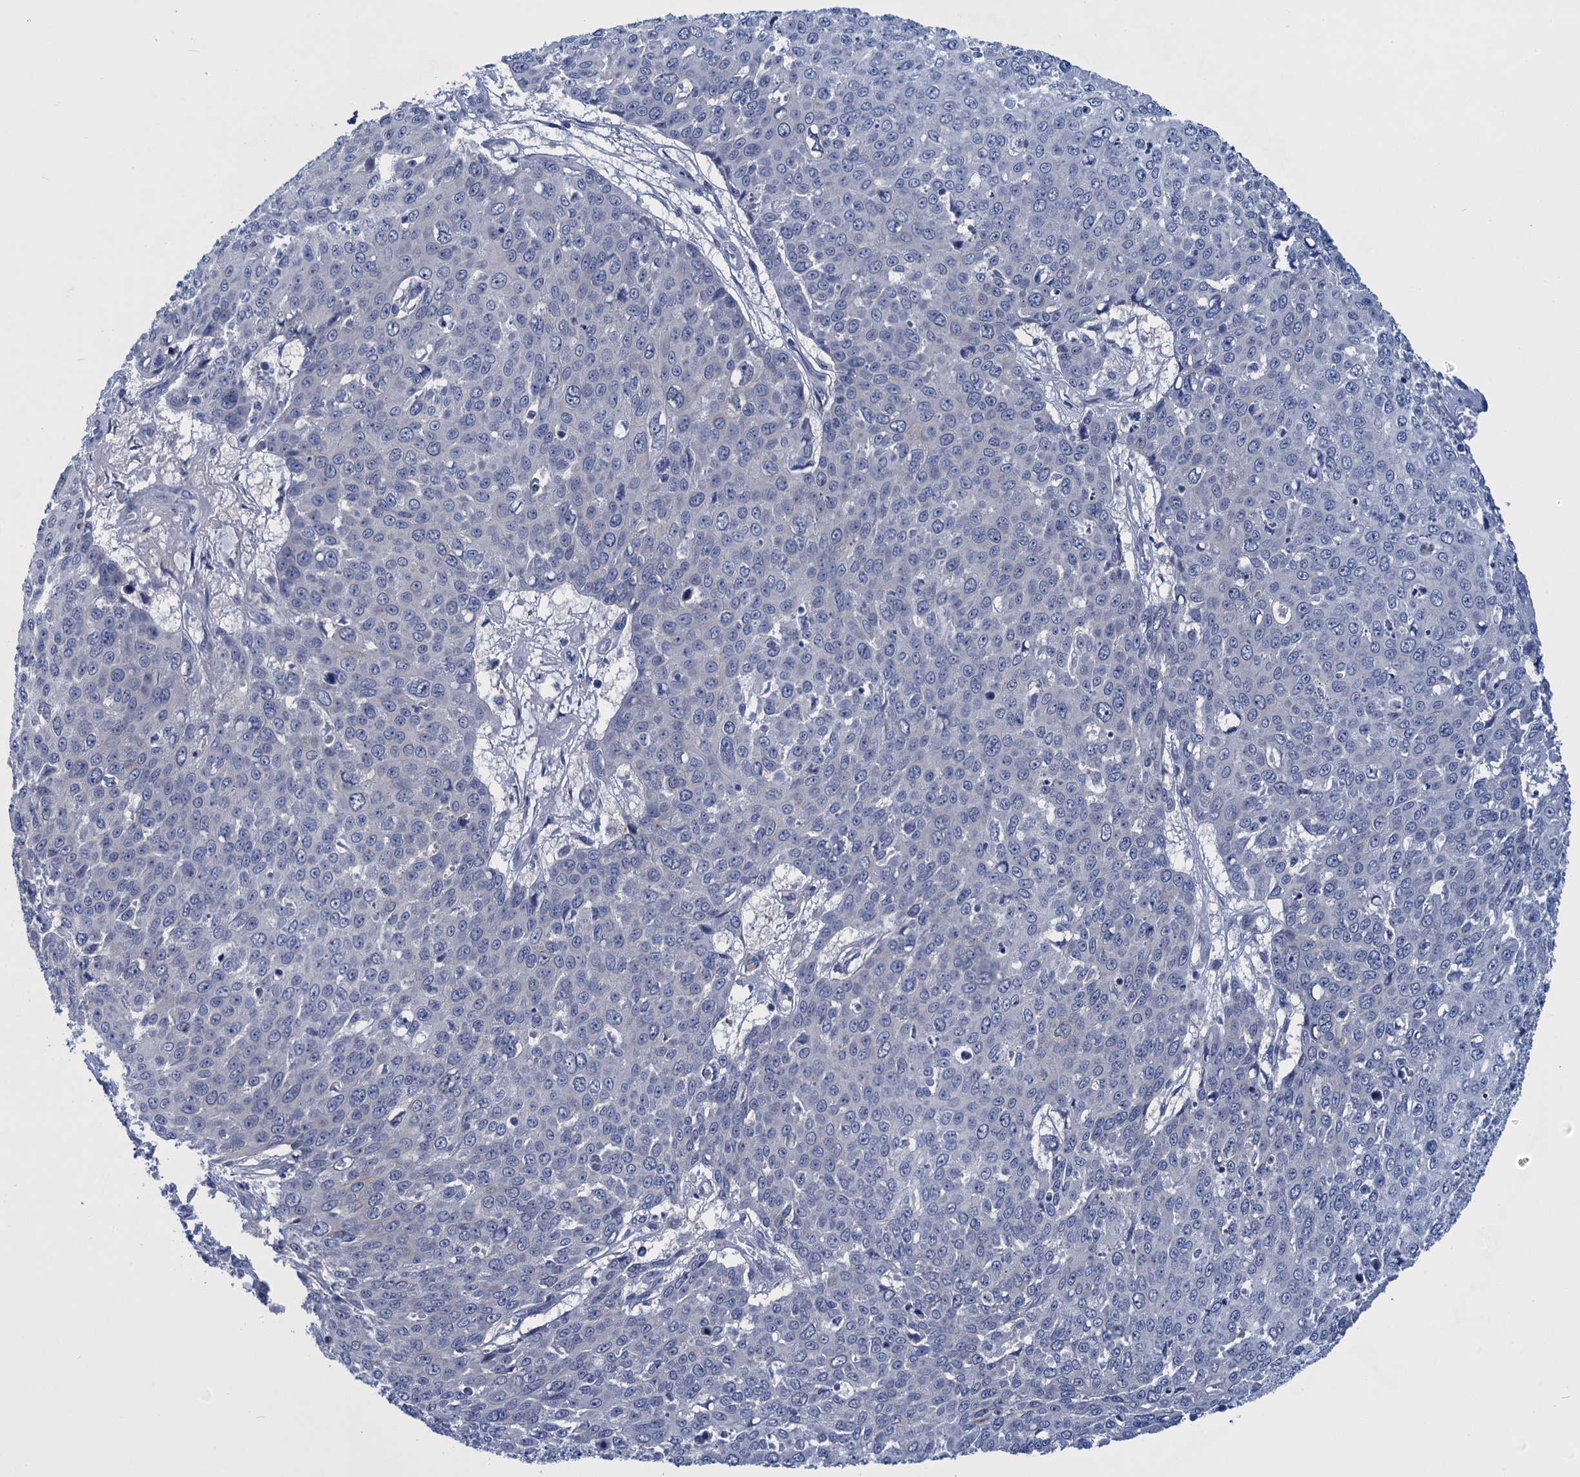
{"staining": {"intensity": "negative", "quantity": "none", "location": "none"}, "tissue": "skin cancer", "cell_type": "Tumor cells", "image_type": "cancer", "snomed": [{"axis": "morphology", "description": "Squamous cell carcinoma, NOS"}, {"axis": "topography", "description": "Skin"}], "caption": "The immunohistochemistry micrograph has no significant staining in tumor cells of skin squamous cell carcinoma tissue.", "gene": "SCEL", "patient": {"sex": "male", "age": 71}}